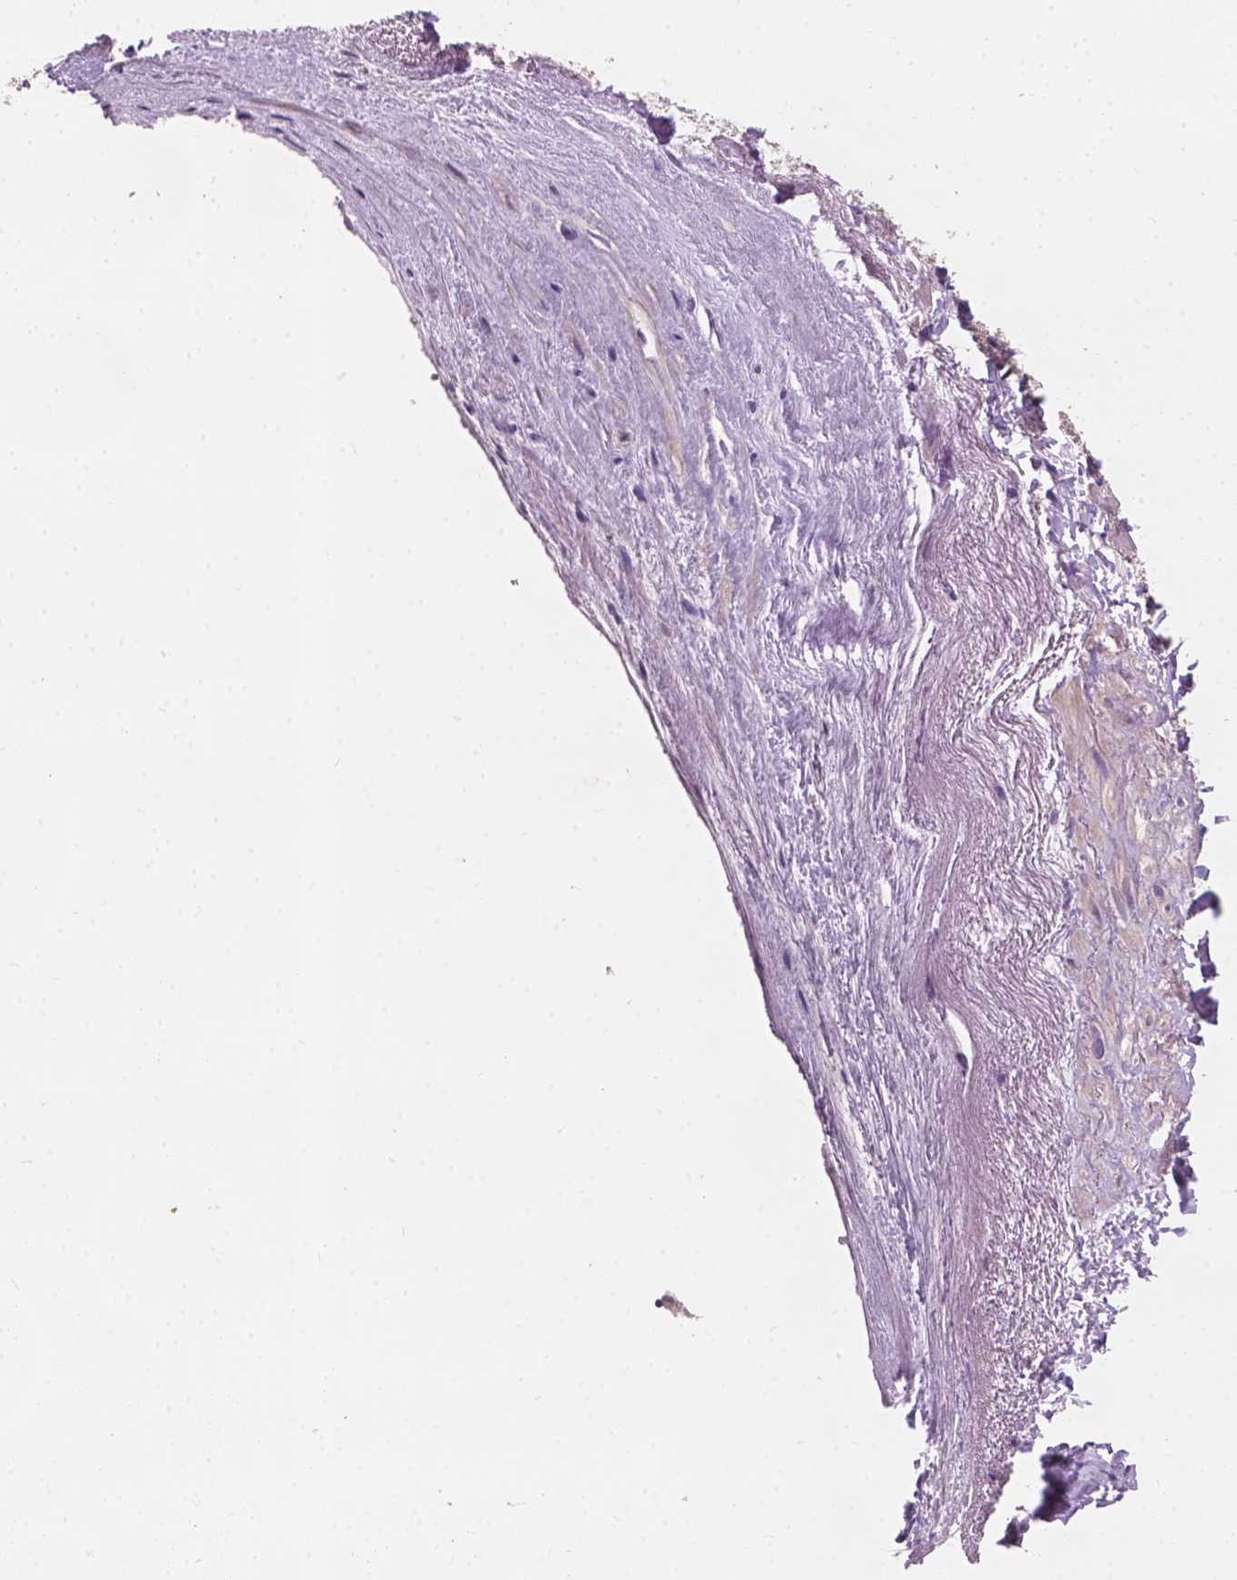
{"staining": {"intensity": "weak", "quantity": "<25%", "location": "cytoplasmic/membranous"}, "tissue": "heart muscle", "cell_type": "Cardiomyocytes", "image_type": "normal", "snomed": [{"axis": "morphology", "description": "Normal tissue, NOS"}, {"axis": "topography", "description": "Heart"}], "caption": "Immunohistochemistry (IHC) image of benign heart muscle: heart muscle stained with DAB (3,3'-diaminobenzidine) shows no significant protein expression in cardiomyocytes.", "gene": "KRT17", "patient": {"sex": "male", "age": 62}}